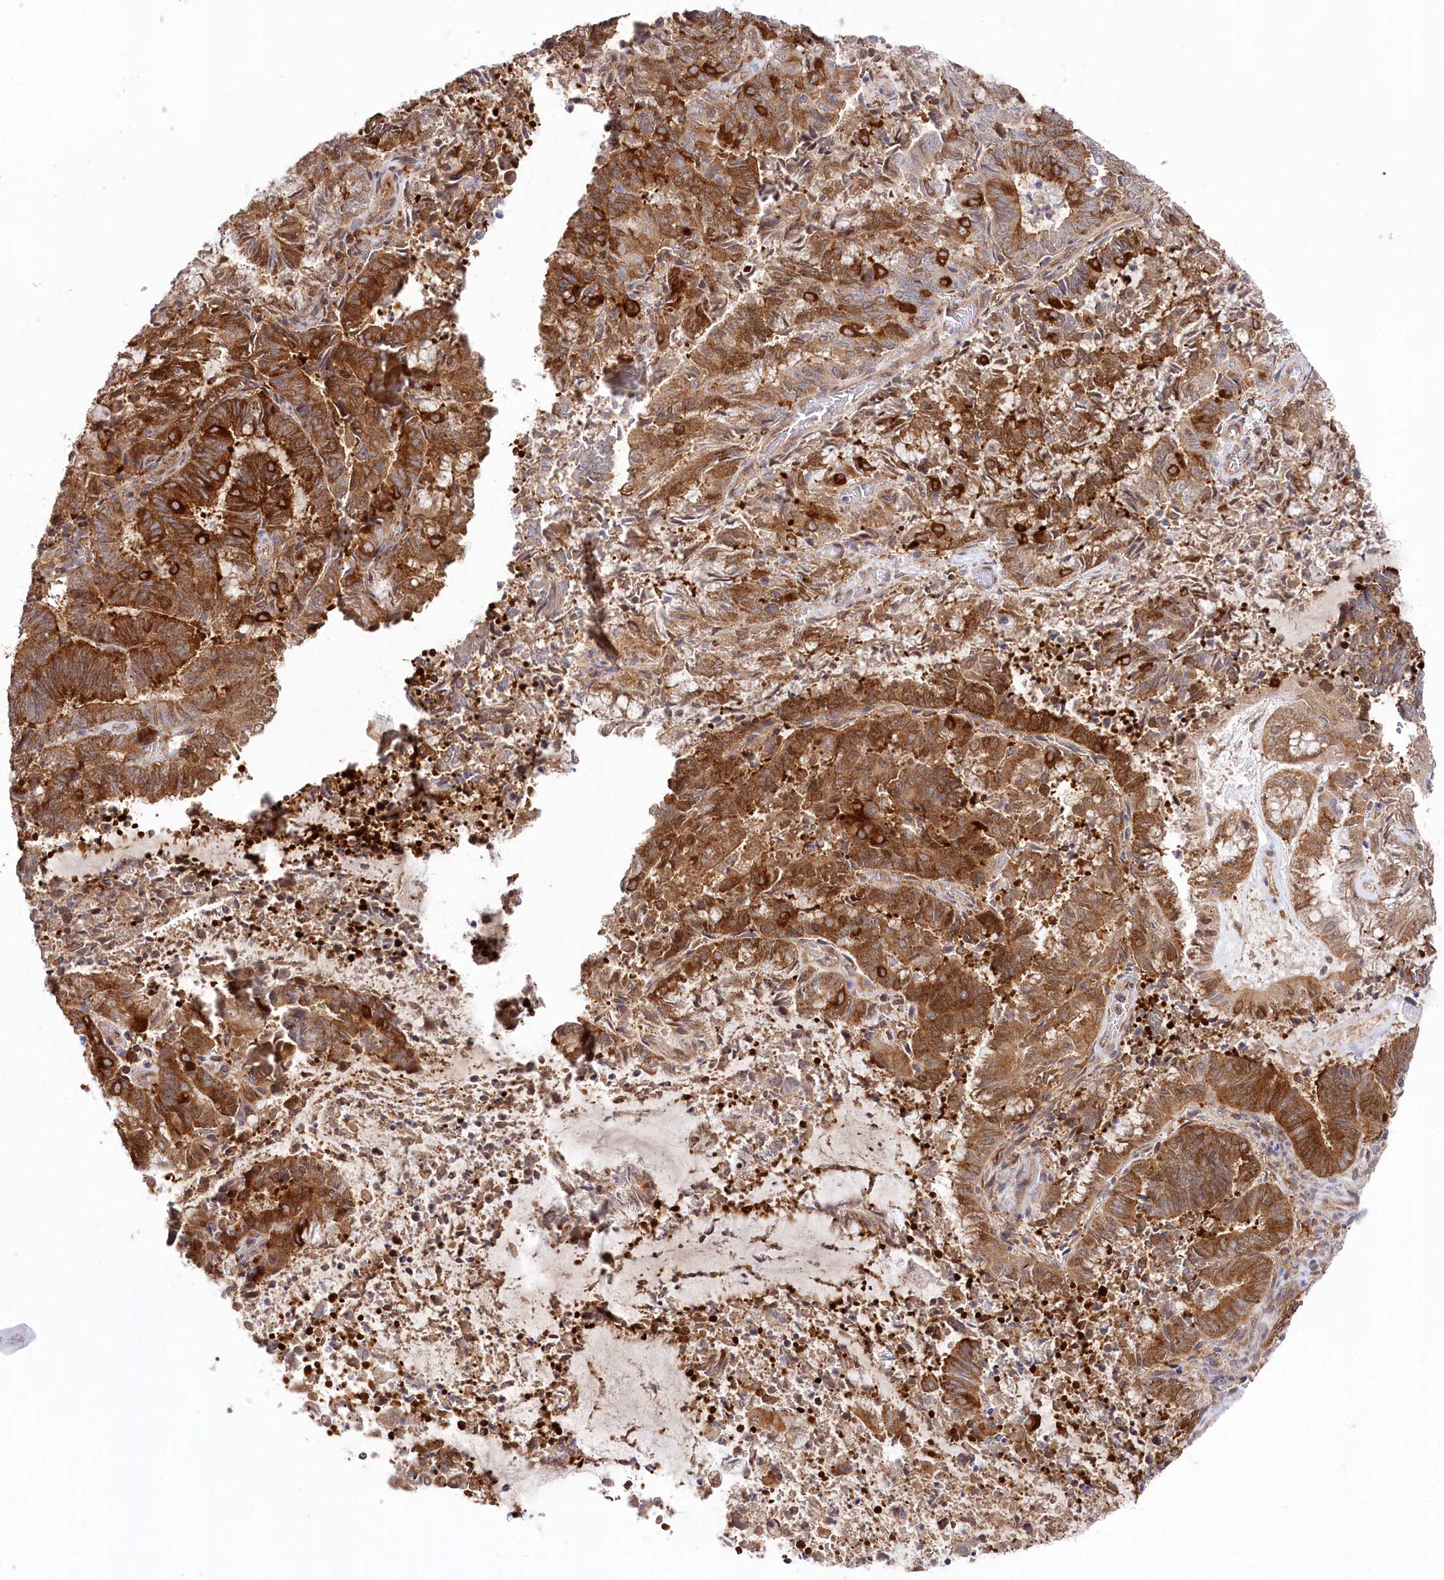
{"staining": {"intensity": "strong", "quantity": "25%-75%", "location": "cytoplasmic/membranous"}, "tissue": "endometrial cancer", "cell_type": "Tumor cells", "image_type": "cancer", "snomed": [{"axis": "morphology", "description": "Adenocarcinoma, NOS"}, {"axis": "topography", "description": "Endometrium"}], "caption": "A high amount of strong cytoplasmic/membranous staining is identified in about 25%-75% of tumor cells in endometrial cancer tissue. The protein of interest is stained brown, and the nuclei are stained in blue (DAB (3,3'-diaminobenzidine) IHC with brightfield microscopy, high magnification).", "gene": "CCDC91", "patient": {"sex": "female", "age": 80}}